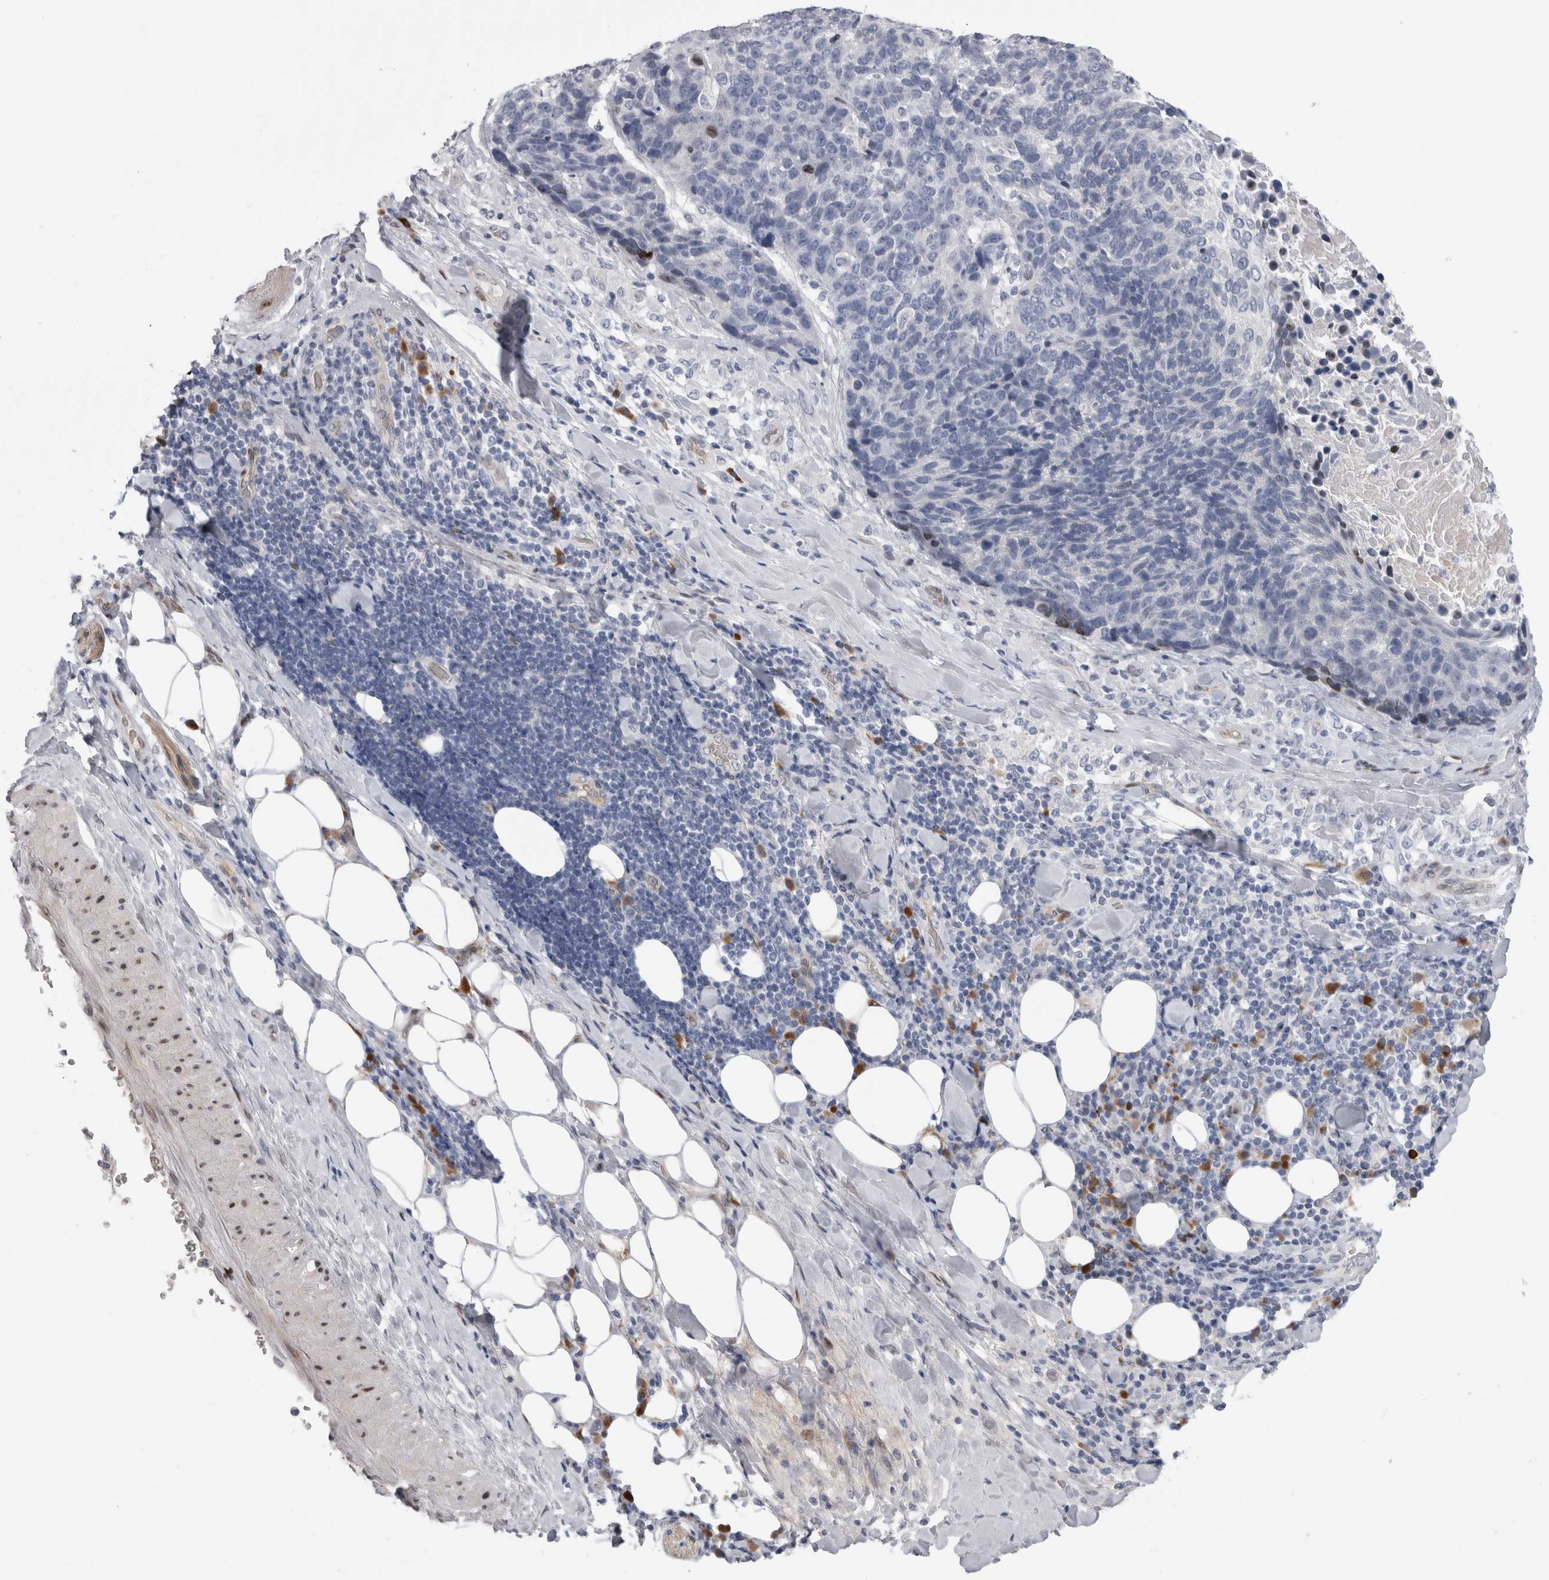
{"staining": {"intensity": "negative", "quantity": "none", "location": "none"}, "tissue": "lung cancer", "cell_type": "Tumor cells", "image_type": "cancer", "snomed": [{"axis": "morphology", "description": "Squamous cell carcinoma, NOS"}, {"axis": "topography", "description": "Lung"}], "caption": "This is an IHC micrograph of lung squamous cell carcinoma. There is no positivity in tumor cells.", "gene": "DMTN", "patient": {"sex": "male", "age": 66}}